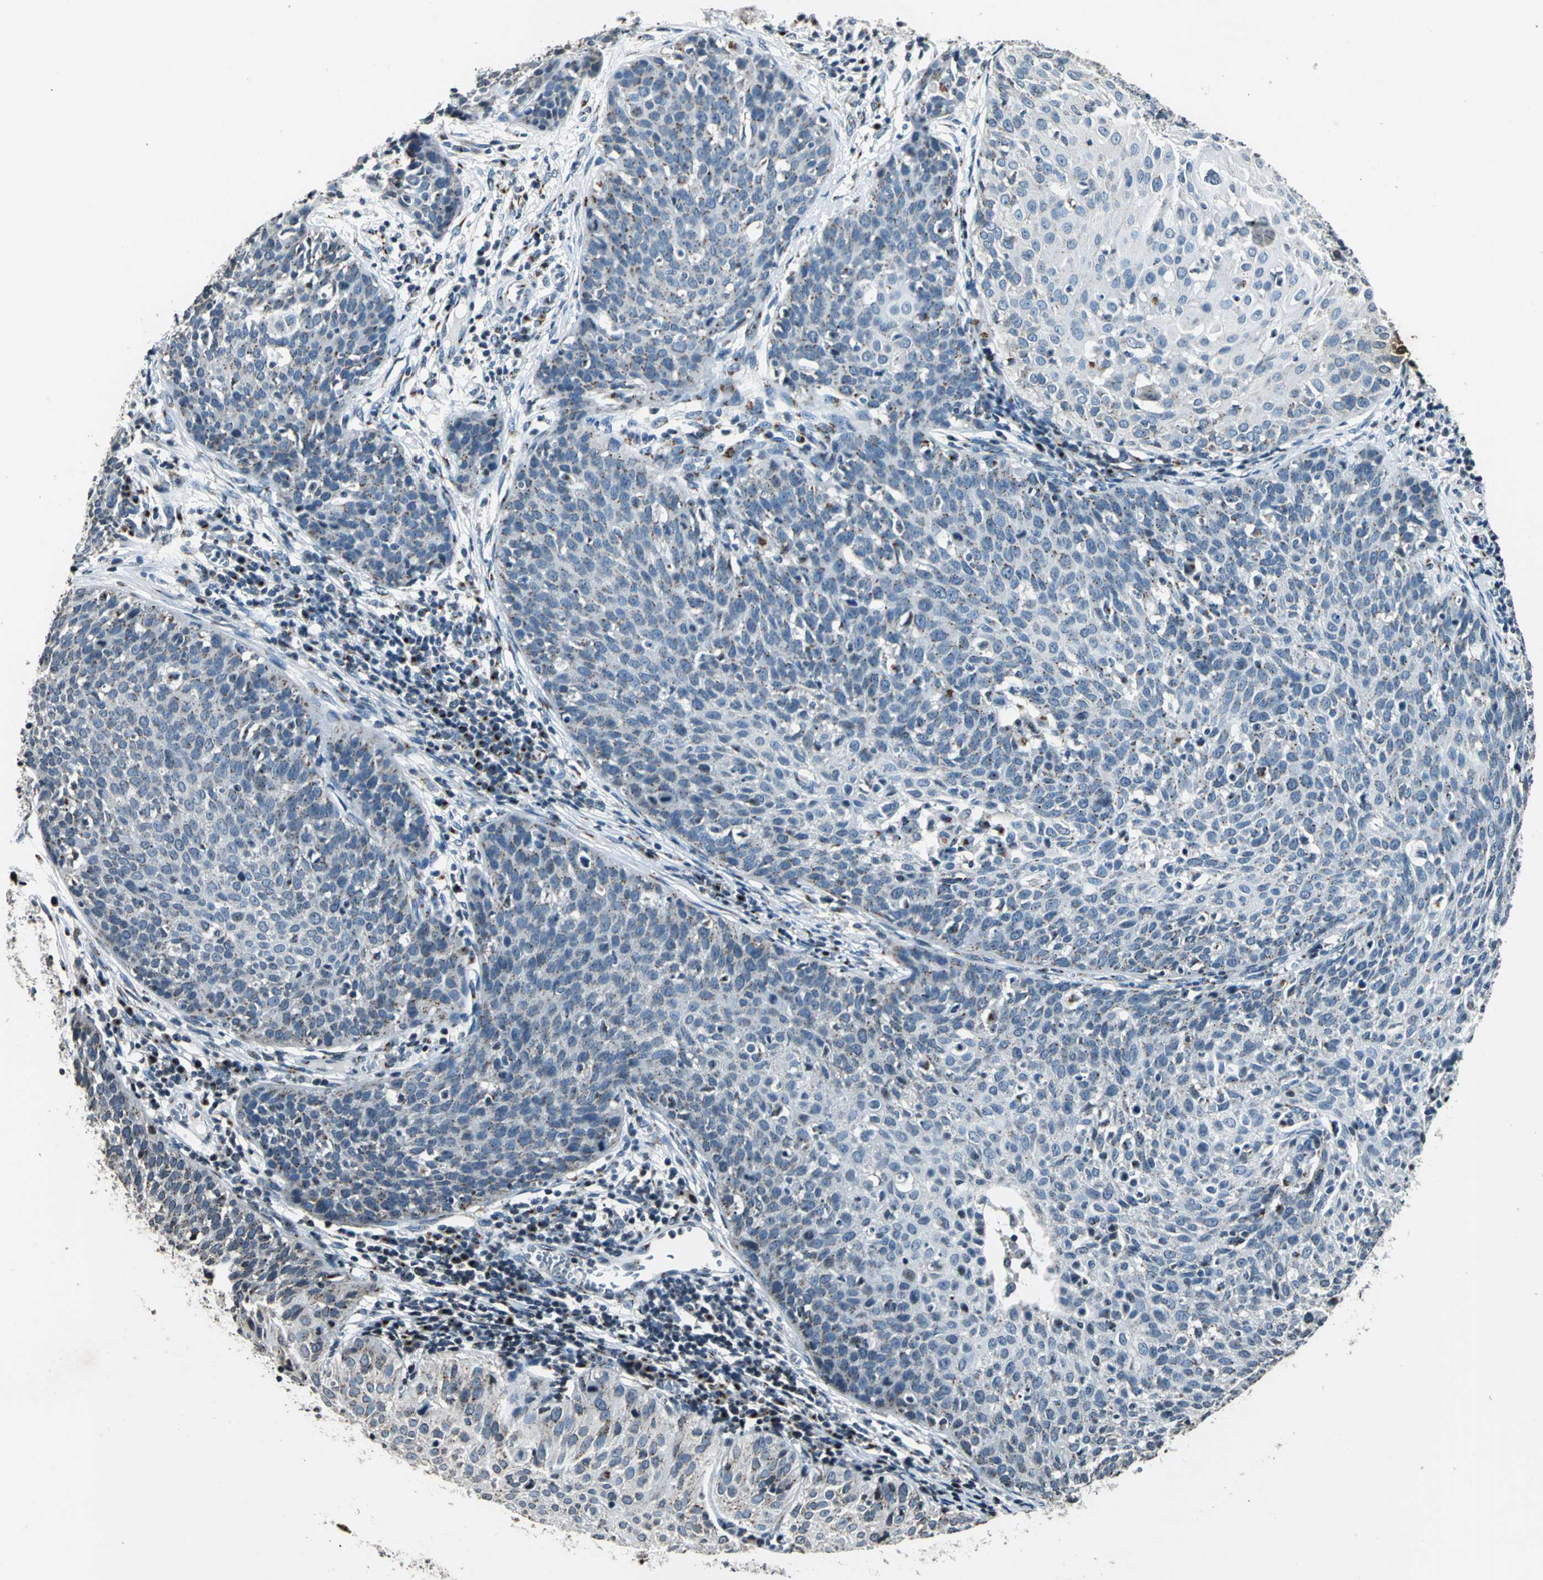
{"staining": {"intensity": "weak", "quantity": "<25%", "location": "cytoplasmic/membranous"}, "tissue": "cervical cancer", "cell_type": "Tumor cells", "image_type": "cancer", "snomed": [{"axis": "morphology", "description": "Squamous cell carcinoma, NOS"}, {"axis": "topography", "description": "Cervix"}], "caption": "High magnification brightfield microscopy of cervical cancer stained with DAB (brown) and counterstained with hematoxylin (blue): tumor cells show no significant expression. (Immunohistochemistry, brightfield microscopy, high magnification).", "gene": "TMEM115", "patient": {"sex": "female", "age": 38}}